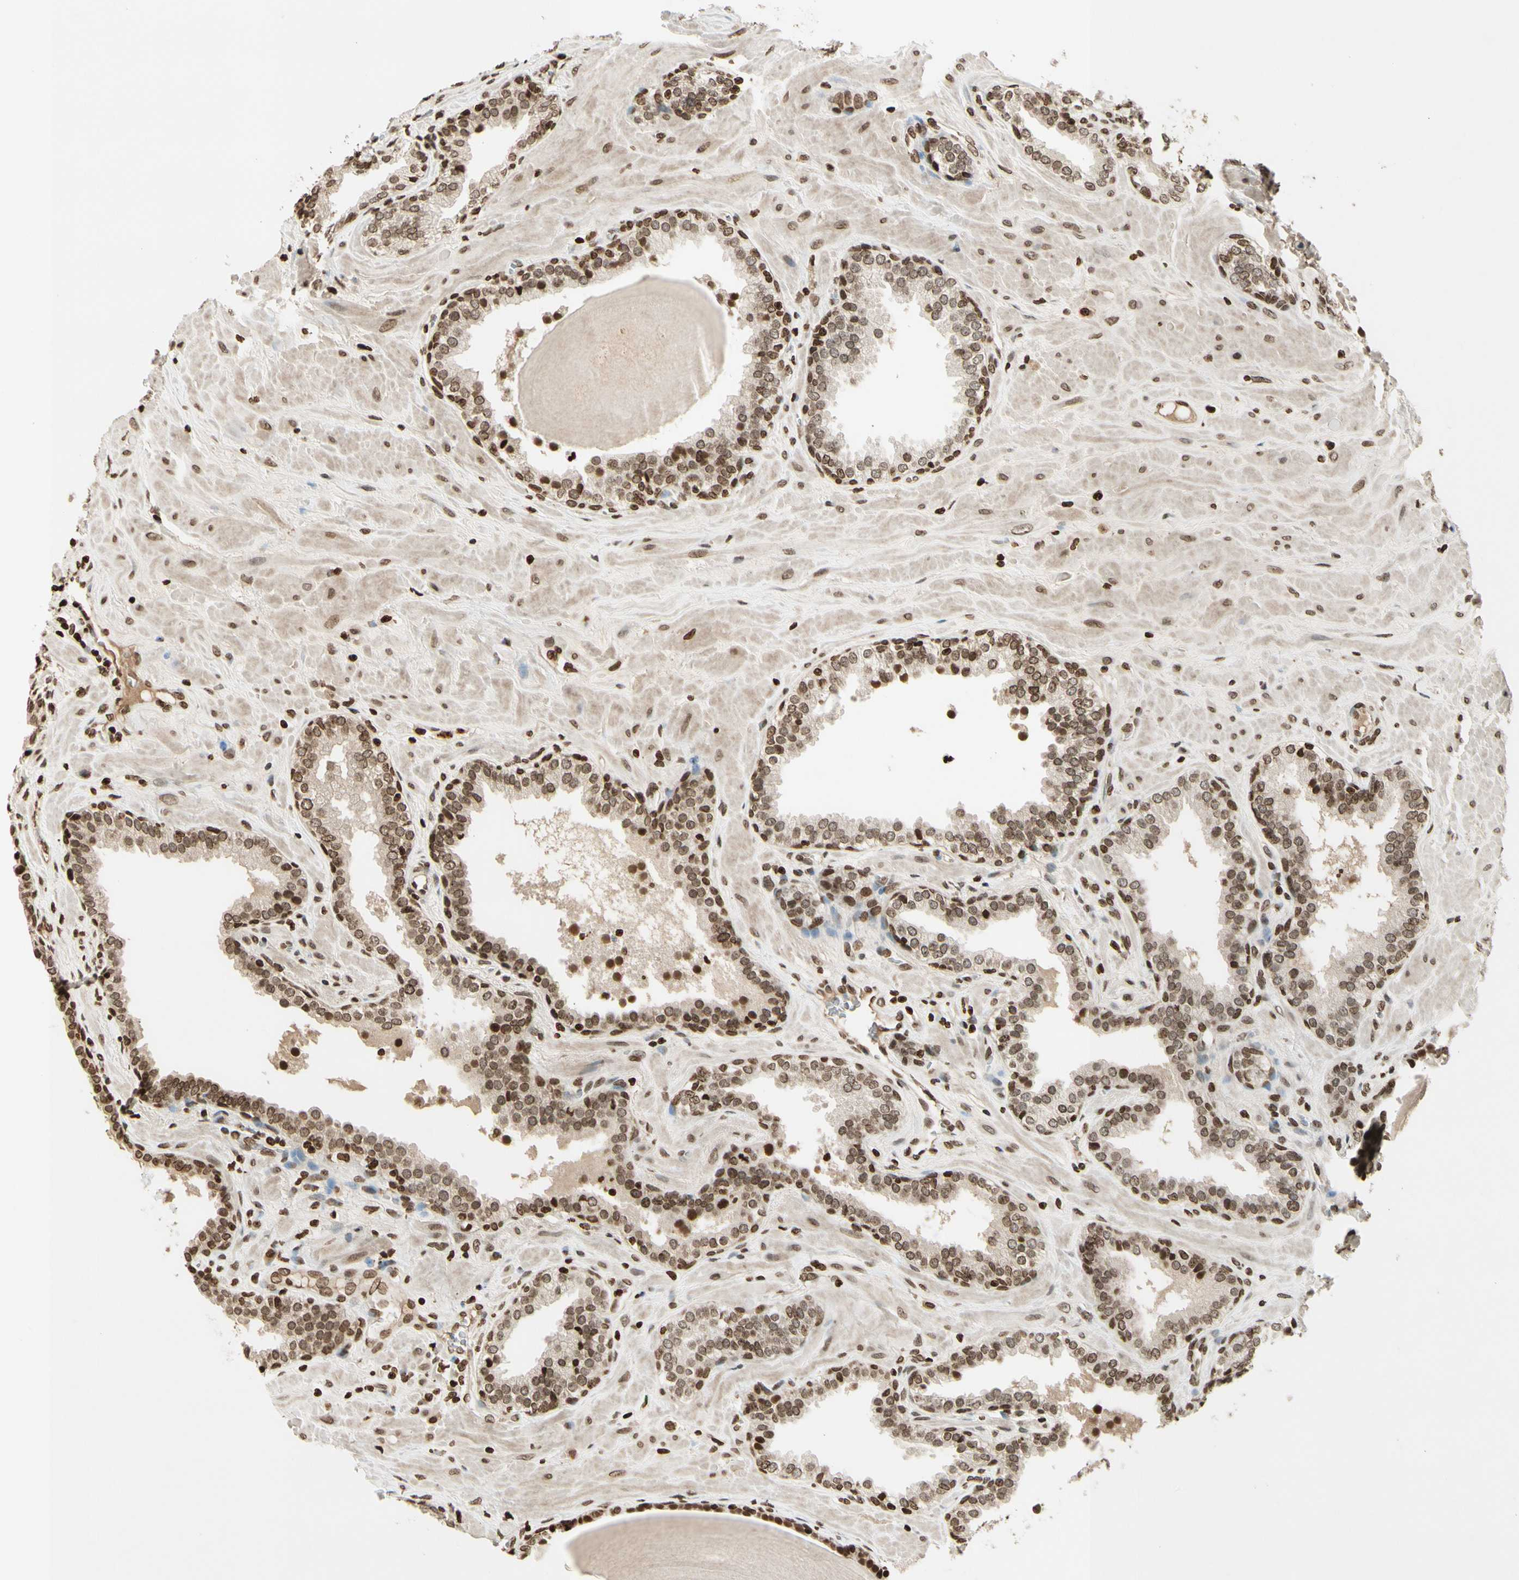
{"staining": {"intensity": "moderate", "quantity": ">75%", "location": "nuclear"}, "tissue": "prostate", "cell_type": "Glandular cells", "image_type": "normal", "snomed": [{"axis": "morphology", "description": "Normal tissue, NOS"}, {"axis": "topography", "description": "Prostate"}], "caption": "Prostate stained with DAB immunohistochemistry displays medium levels of moderate nuclear staining in approximately >75% of glandular cells.", "gene": "RORA", "patient": {"sex": "male", "age": 51}}